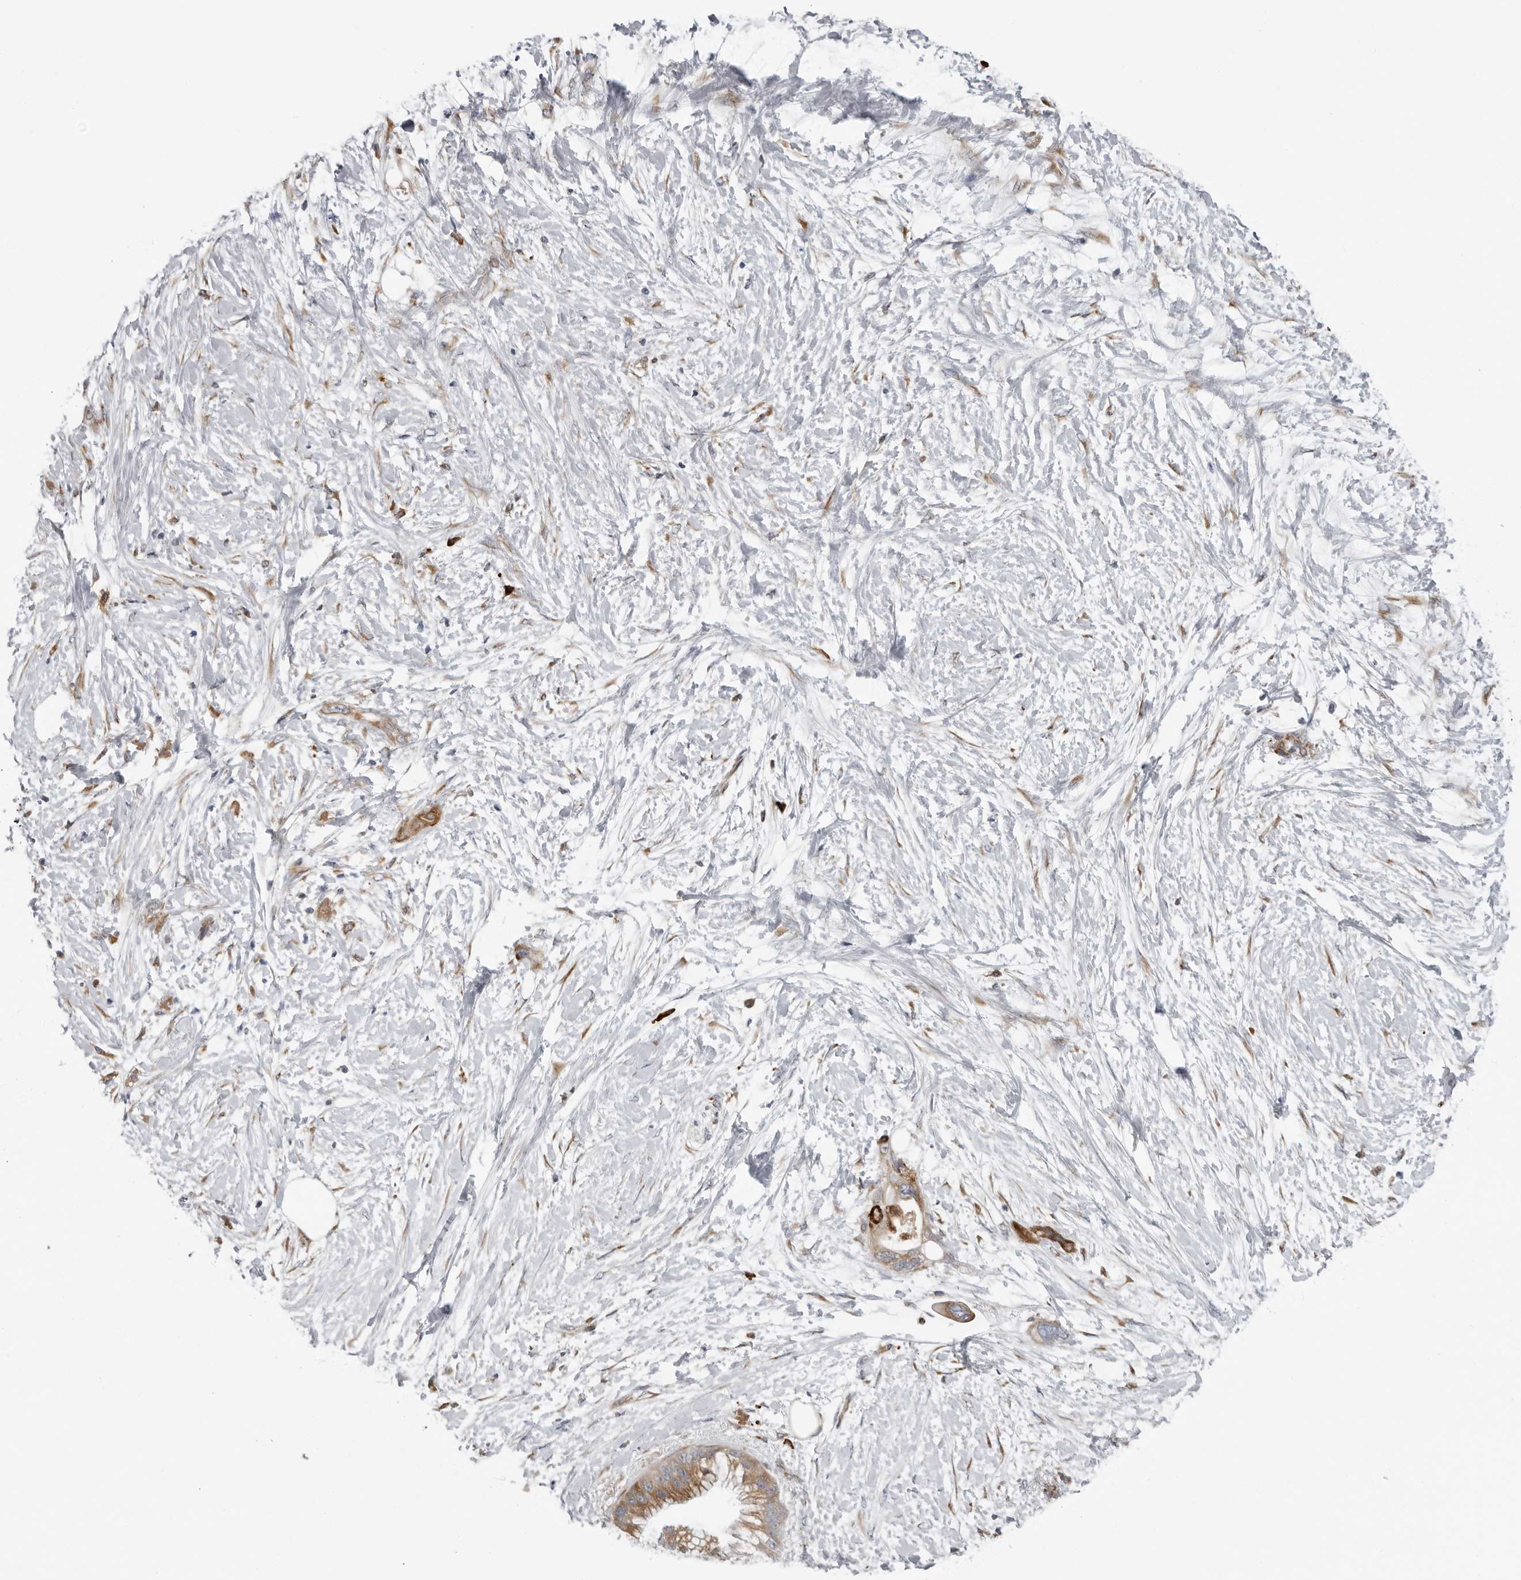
{"staining": {"intensity": "moderate", "quantity": ">75%", "location": "cytoplasmic/membranous"}, "tissue": "pancreatic cancer", "cell_type": "Tumor cells", "image_type": "cancer", "snomed": [{"axis": "morphology", "description": "Adenocarcinoma, NOS"}, {"axis": "topography", "description": "Pancreas"}], "caption": "Human adenocarcinoma (pancreatic) stained for a protein (brown) exhibits moderate cytoplasmic/membranous positive staining in approximately >75% of tumor cells.", "gene": "ALPK2", "patient": {"sex": "male", "age": 53}}